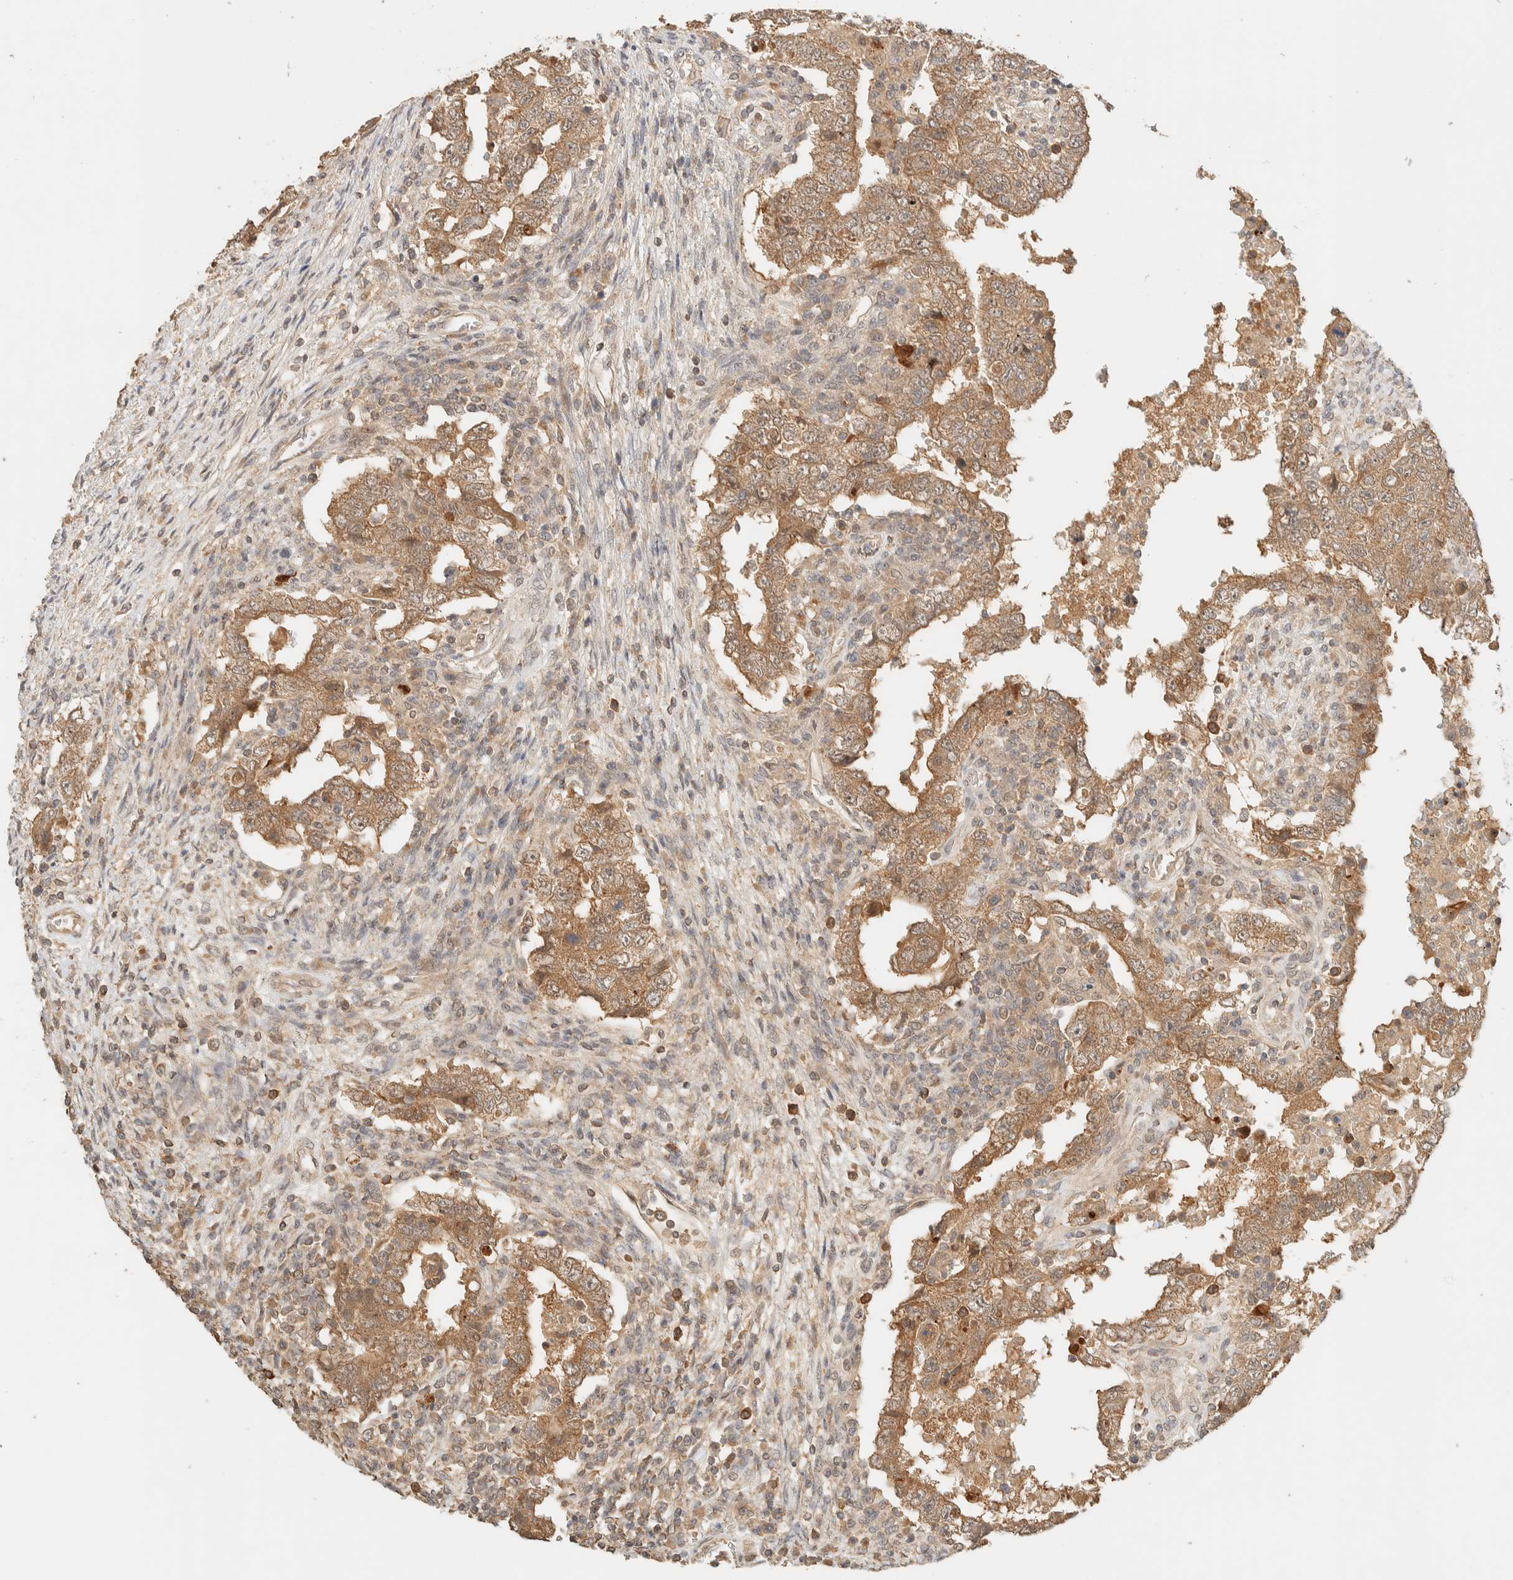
{"staining": {"intensity": "moderate", "quantity": ">75%", "location": "cytoplasmic/membranous"}, "tissue": "testis cancer", "cell_type": "Tumor cells", "image_type": "cancer", "snomed": [{"axis": "morphology", "description": "Carcinoma, Embryonal, NOS"}, {"axis": "topography", "description": "Testis"}], "caption": "Protein analysis of testis embryonal carcinoma tissue shows moderate cytoplasmic/membranous positivity in approximately >75% of tumor cells. Using DAB (brown) and hematoxylin (blue) stains, captured at high magnification using brightfield microscopy.", "gene": "ZBTB34", "patient": {"sex": "male", "age": 26}}